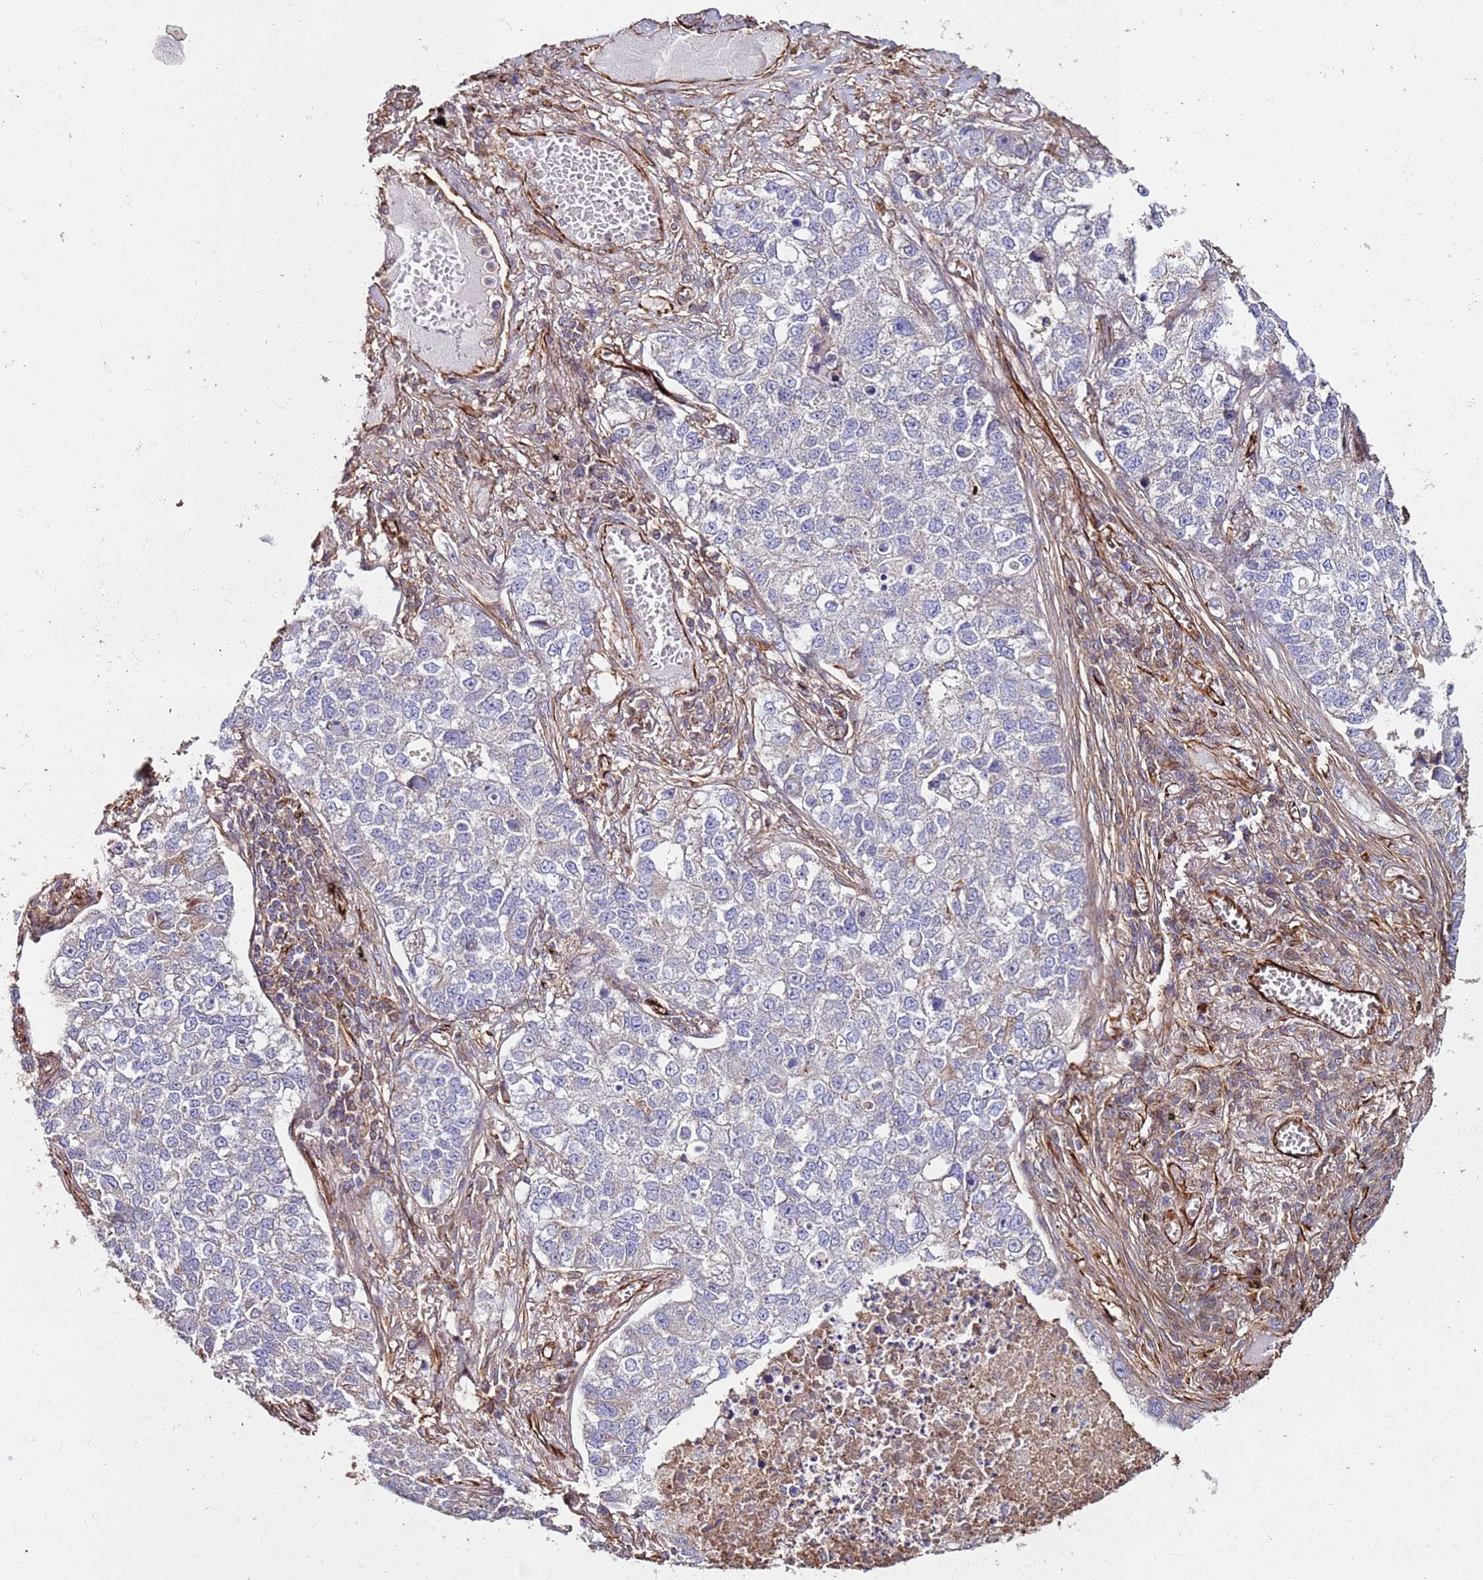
{"staining": {"intensity": "negative", "quantity": "none", "location": "none"}, "tissue": "lung cancer", "cell_type": "Tumor cells", "image_type": "cancer", "snomed": [{"axis": "morphology", "description": "Adenocarcinoma, NOS"}, {"axis": "topography", "description": "Lung"}], "caption": "Tumor cells show no significant protein staining in adenocarcinoma (lung).", "gene": "MRGPRE", "patient": {"sex": "male", "age": 49}}